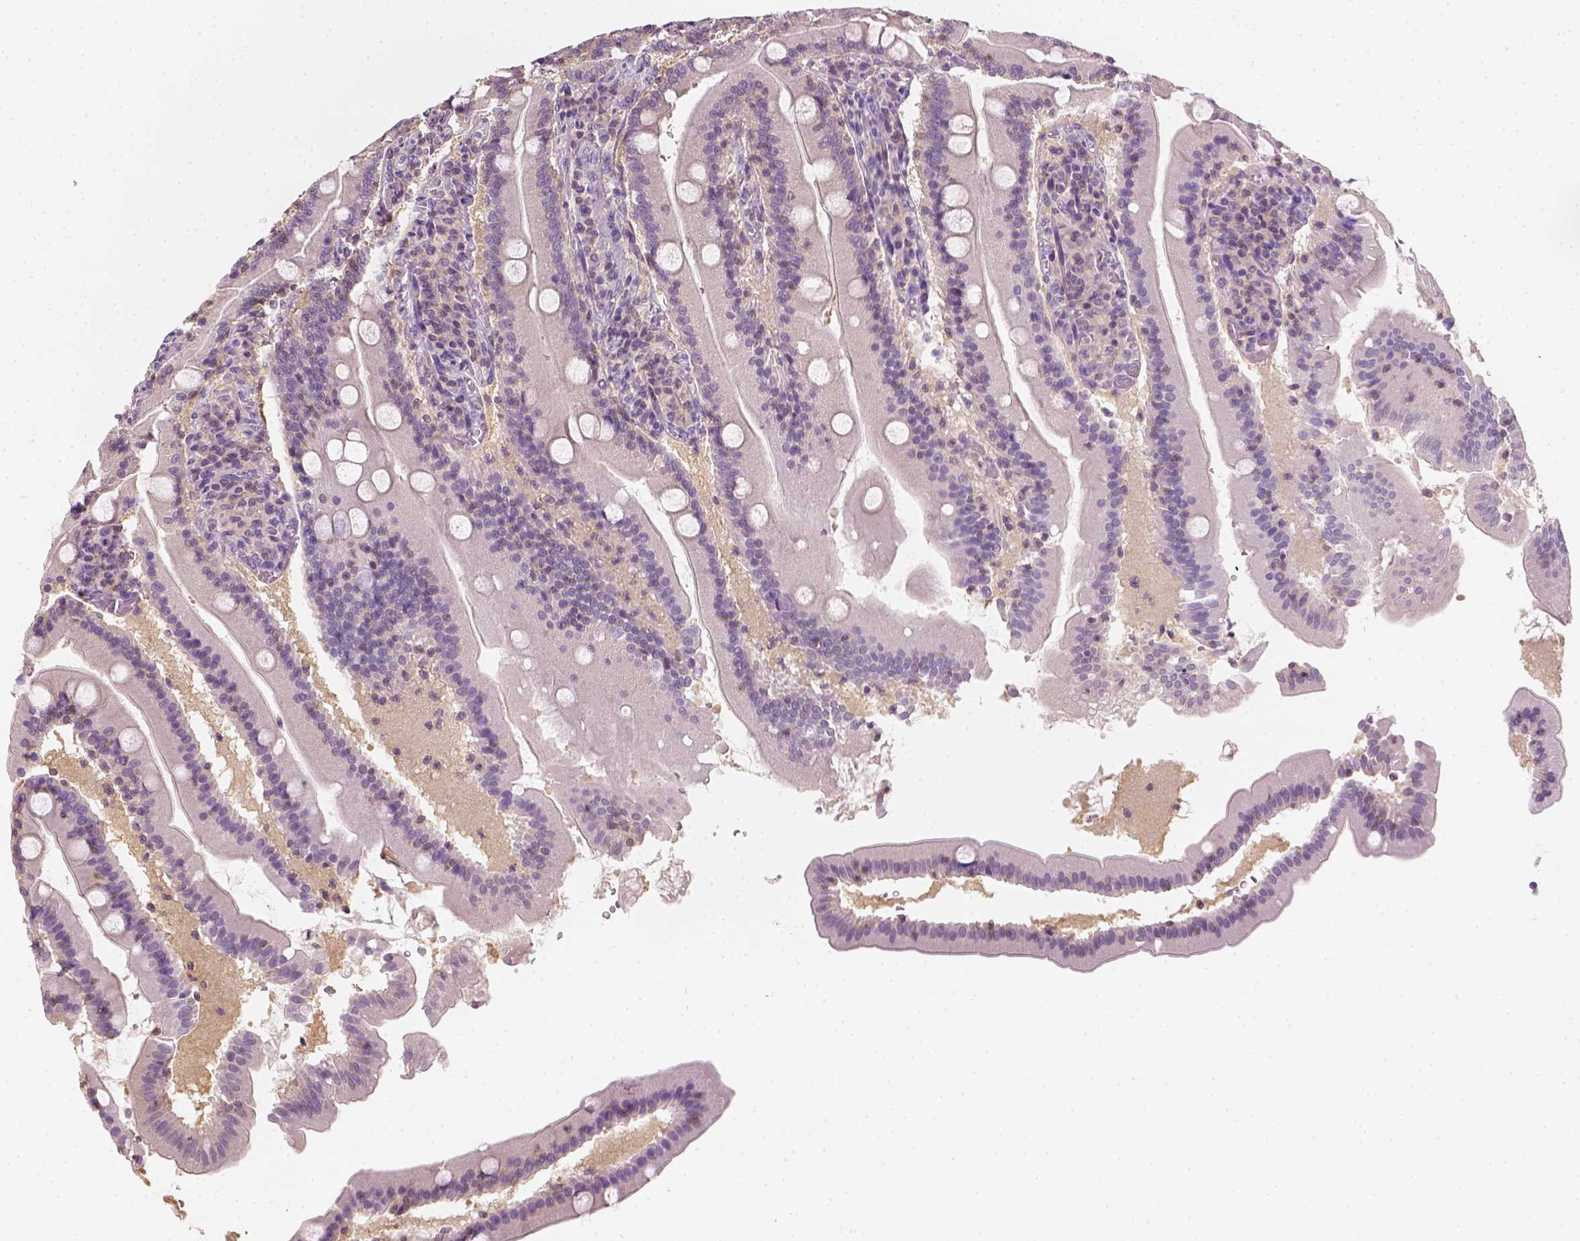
{"staining": {"intensity": "negative", "quantity": "none", "location": "none"}, "tissue": "small intestine", "cell_type": "Glandular cells", "image_type": "normal", "snomed": [{"axis": "morphology", "description": "Normal tissue, NOS"}, {"axis": "topography", "description": "Small intestine"}], "caption": "DAB (3,3'-diaminobenzidine) immunohistochemical staining of normal human small intestine displays no significant expression in glandular cells.", "gene": "EPHB1", "patient": {"sex": "male", "age": 37}}